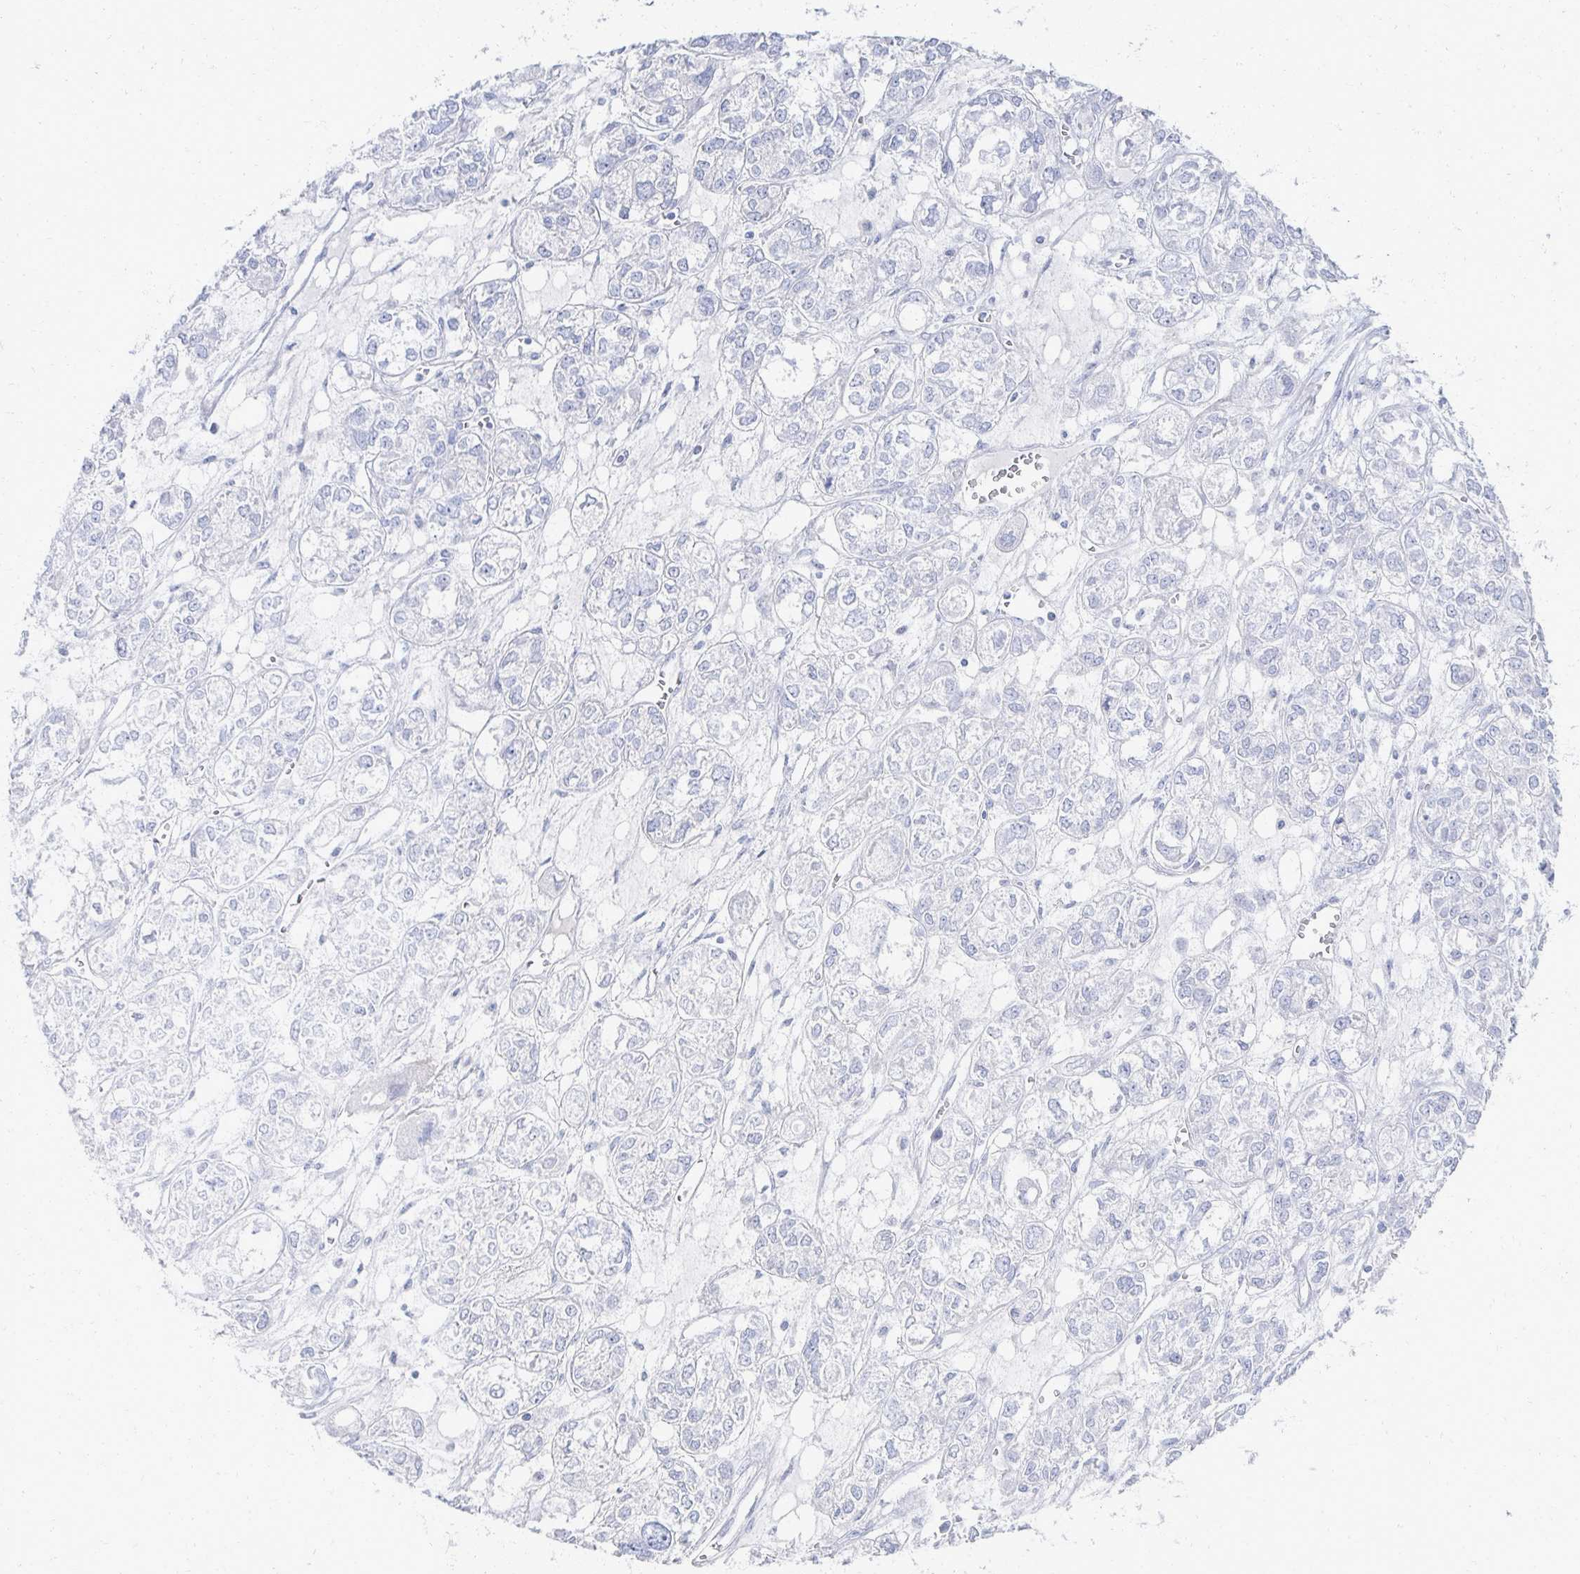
{"staining": {"intensity": "negative", "quantity": "none", "location": "none"}, "tissue": "ovarian cancer", "cell_type": "Tumor cells", "image_type": "cancer", "snomed": [{"axis": "morphology", "description": "Carcinoma, endometroid"}, {"axis": "topography", "description": "Ovary"}], "caption": "DAB immunohistochemical staining of ovarian cancer (endometroid carcinoma) reveals no significant expression in tumor cells.", "gene": "PRR20A", "patient": {"sex": "female", "age": 64}}